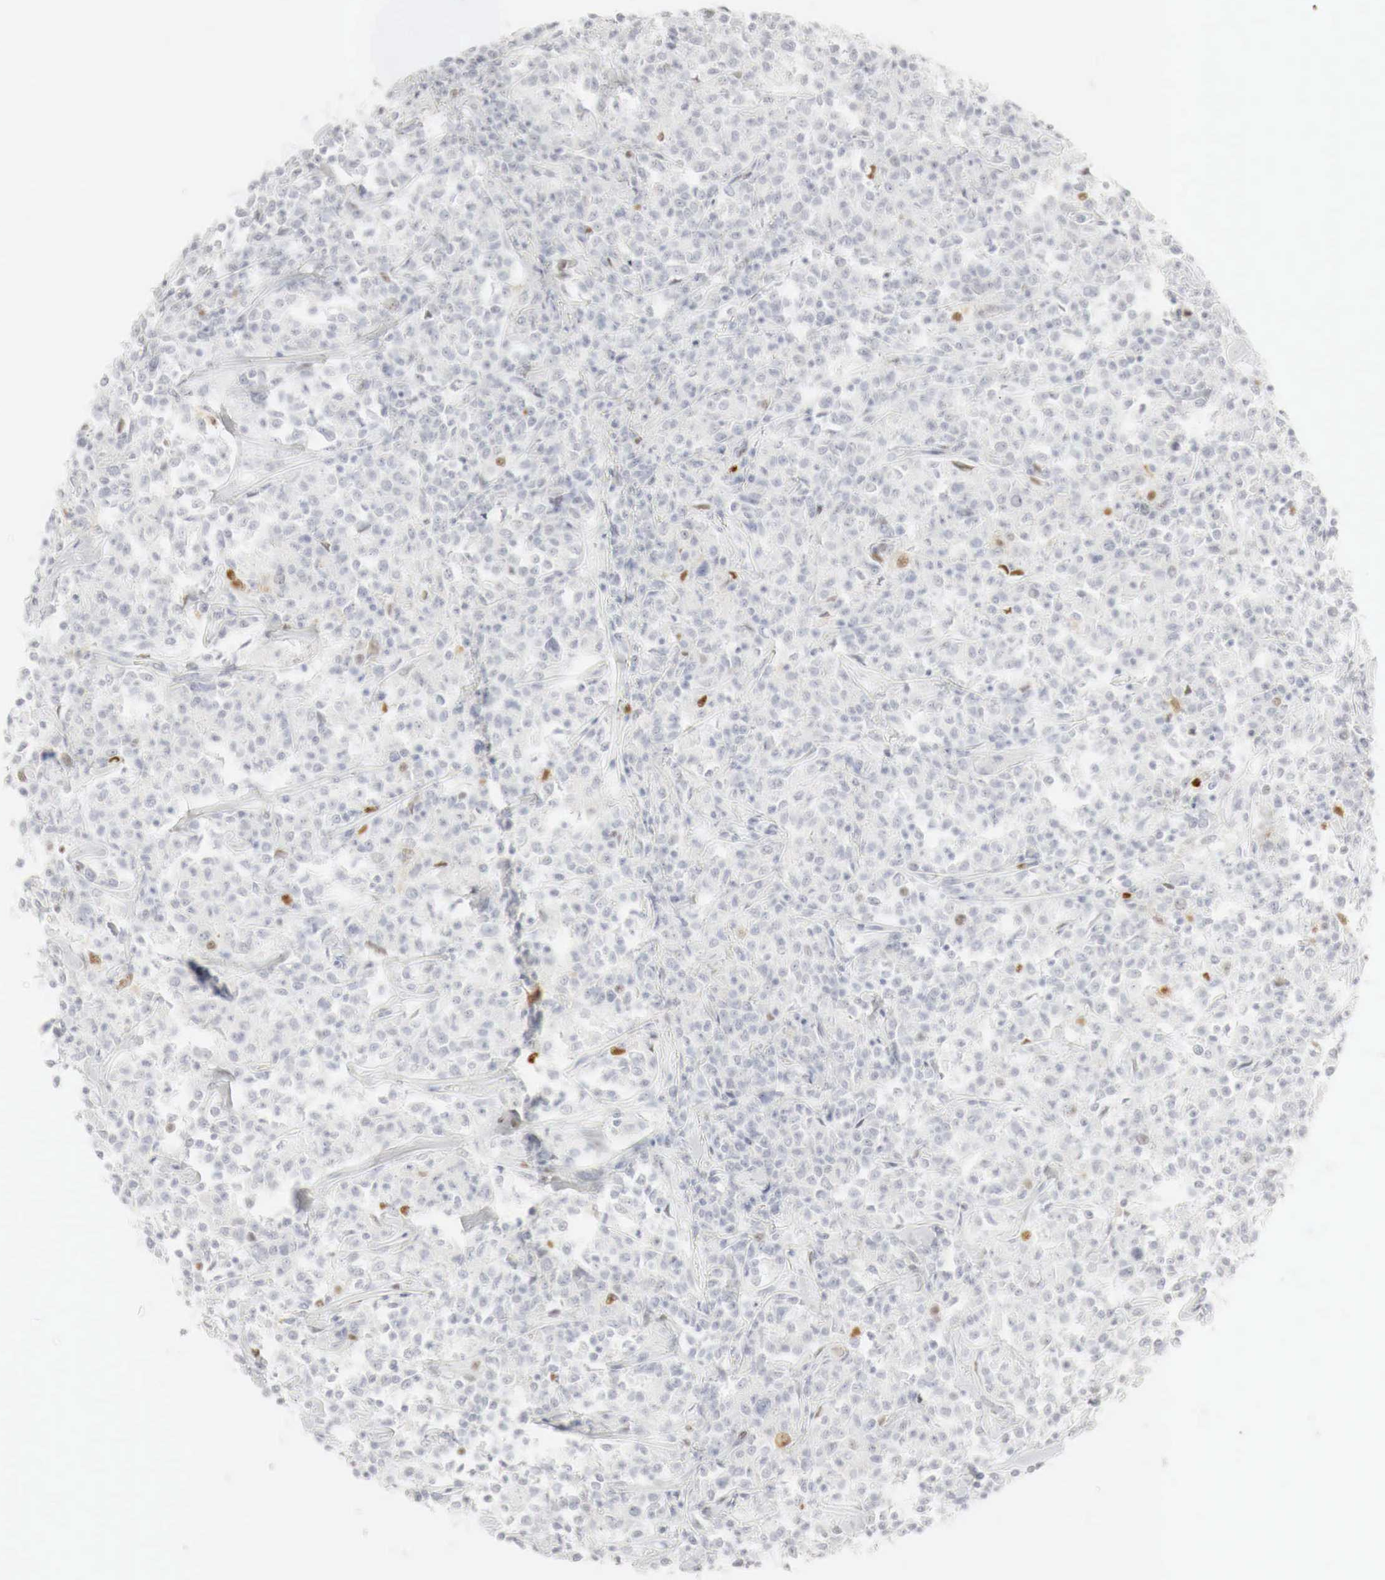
{"staining": {"intensity": "negative", "quantity": "none", "location": "none"}, "tissue": "lymphoma", "cell_type": "Tumor cells", "image_type": "cancer", "snomed": [{"axis": "morphology", "description": "Malignant lymphoma, non-Hodgkin's type, Low grade"}, {"axis": "topography", "description": "Small intestine"}], "caption": "A high-resolution image shows immunohistochemistry (IHC) staining of lymphoma, which demonstrates no significant positivity in tumor cells.", "gene": "TP63", "patient": {"sex": "female", "age": 59}}